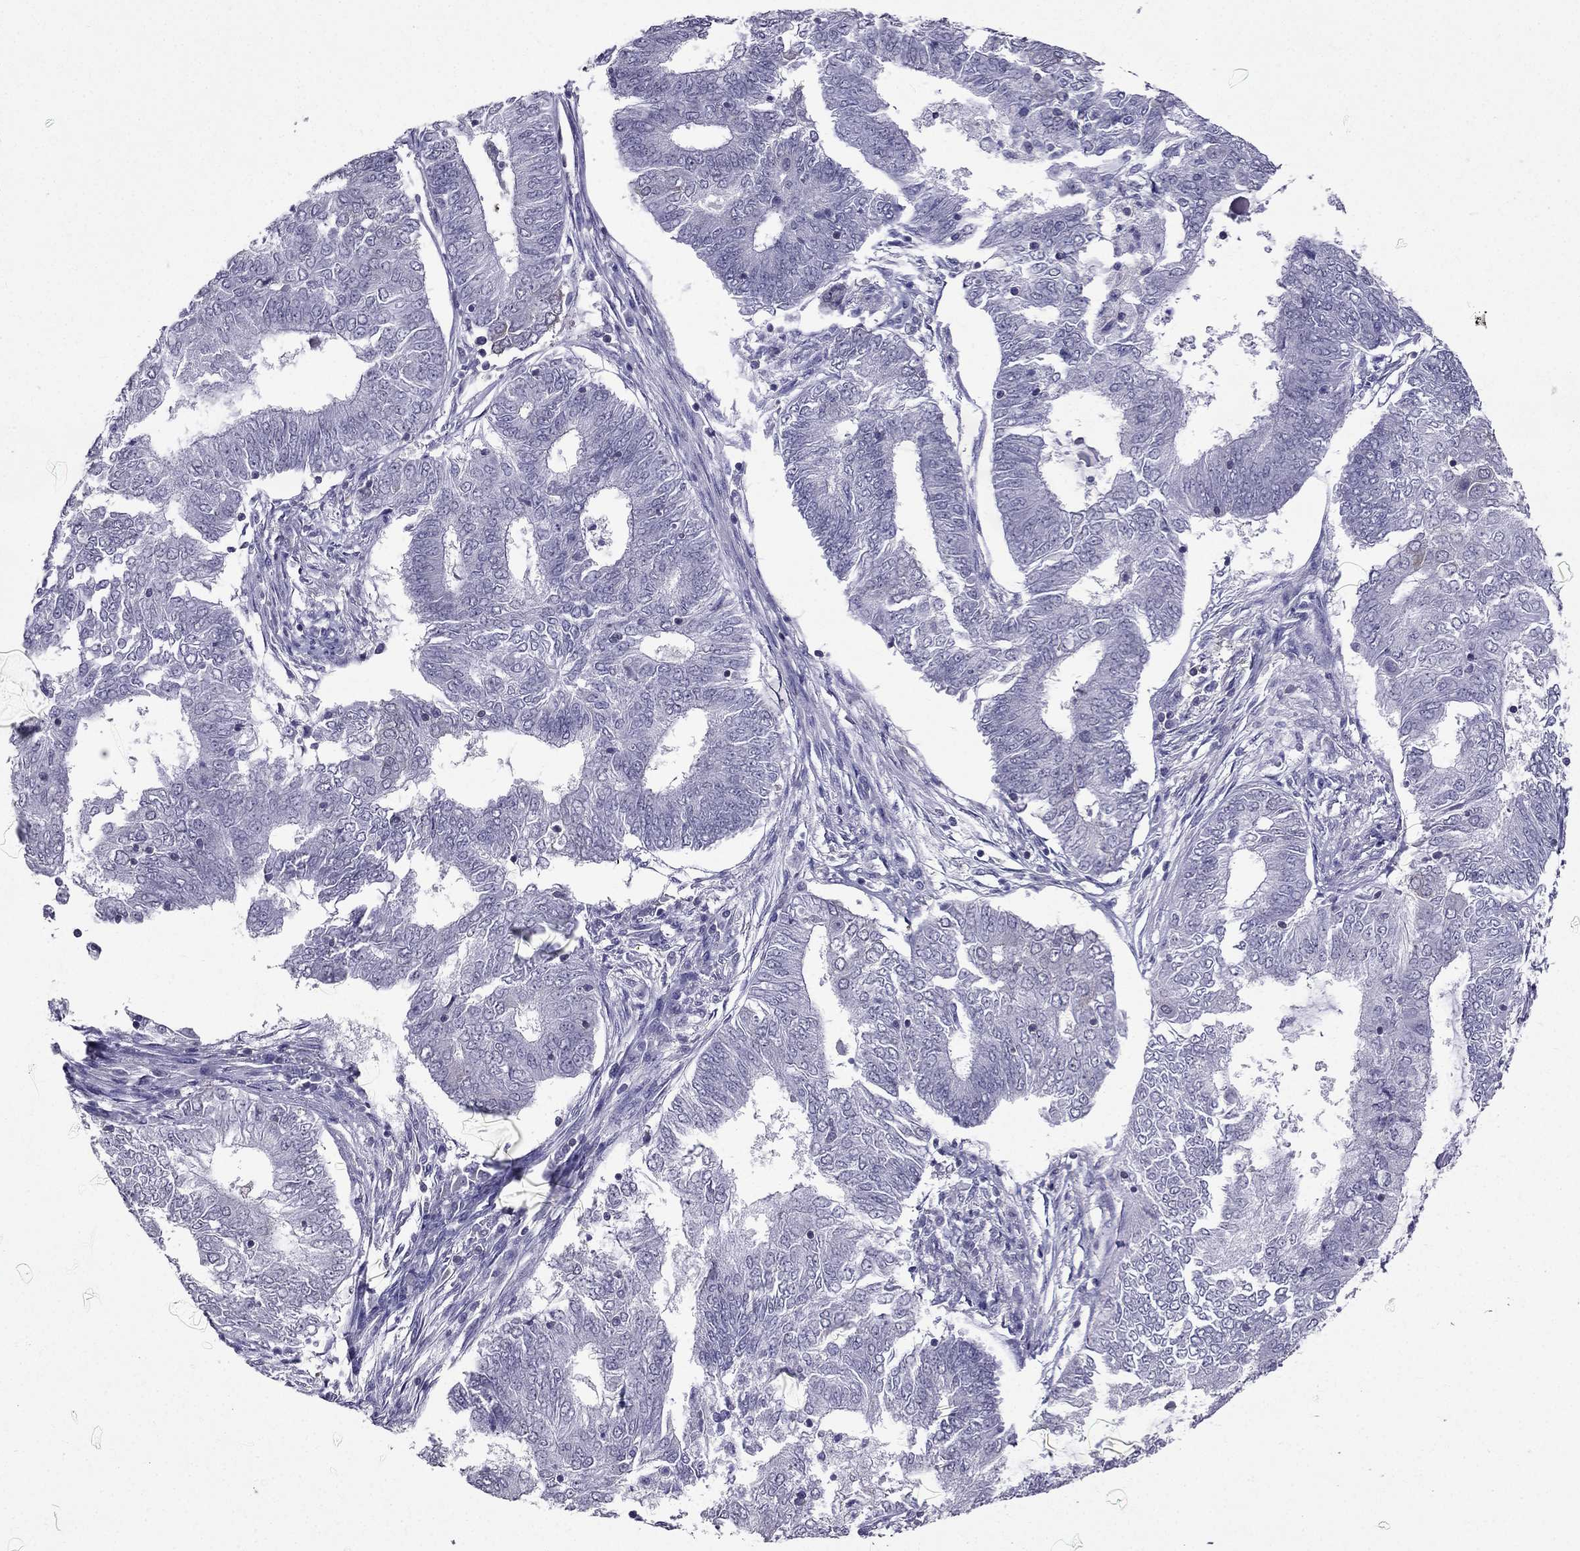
{"staining": {"intensity": "negative", "quantity": "none", "location": "none"}, "tissue": "endometrial cancer", "cell_type": "Tumor cells", "image_type": "cancer", "snomed": [{"axis": "morphology", "description": "Adenocarcinoma, NOS"}, {"axis": "topography", "description": "Endometrium"}], "caption": "An IHC histopathology image of endometrial cancer is shown. There is no staining in tumor cells of endometrial cancer.", "gene": "AAK1", "patient": {"sex": "female", "age": 62}}